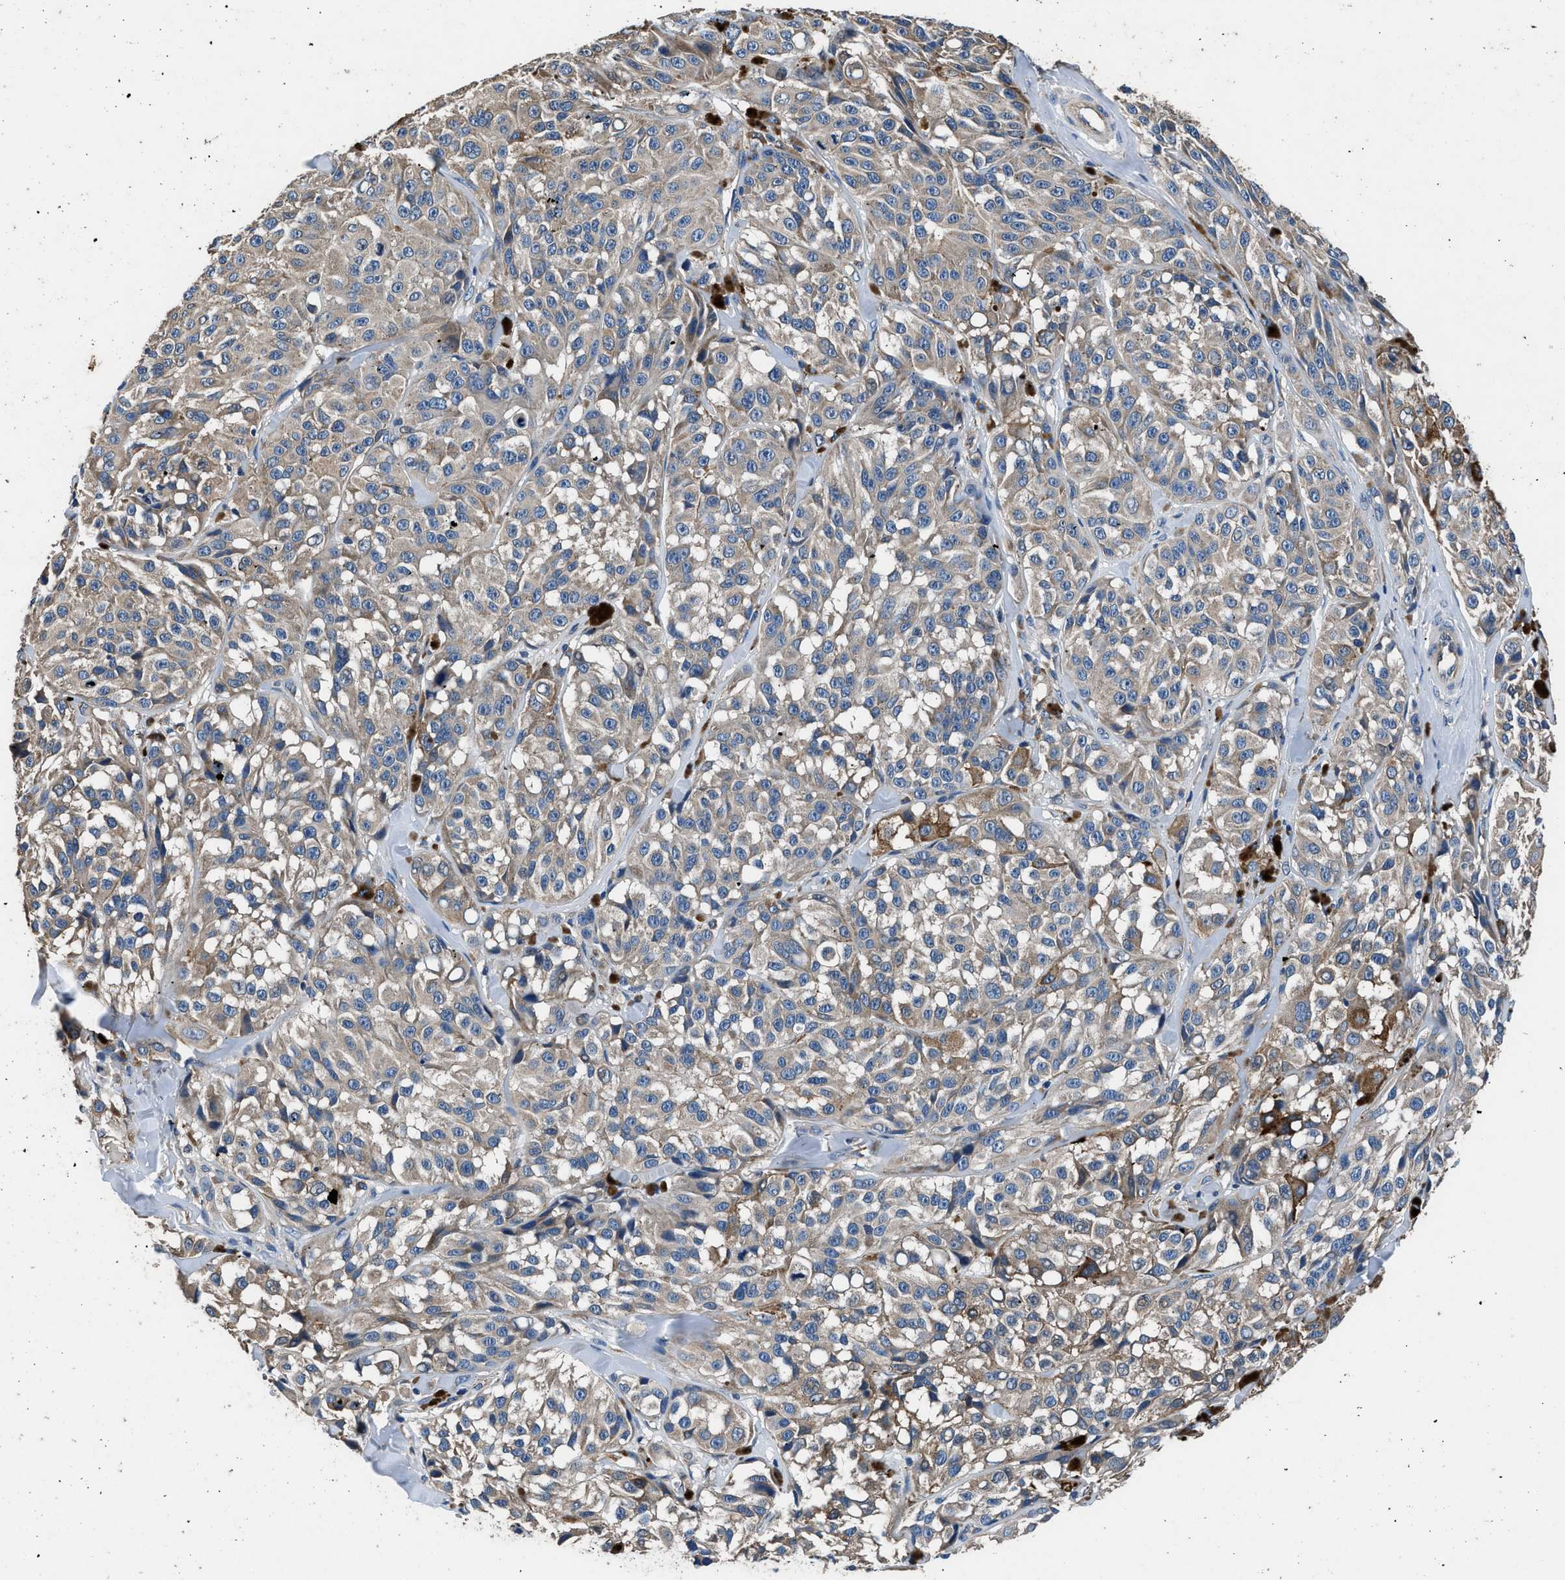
{"staining": {"intensity": "weak", "quantity": "25%-75%", "location": "cytoplasmic/membranous"}, "tissue": "melanoma", "cell_type": "Tumor cells", "image_type": "cancer", "snomed": [{"axis": "morphology", "description": "Malignant melanoma, NOS"}, {"axis": "topography", "description": "Skin"}], "caption": "Brown immunohistochemical staining in human melanoma reveals weak cytoplasmic/membranous positivity in approximately 25%-75% of tumor cells.", "gene": "DHRS7B", "patient": {"sex": "male", "age": 84}}